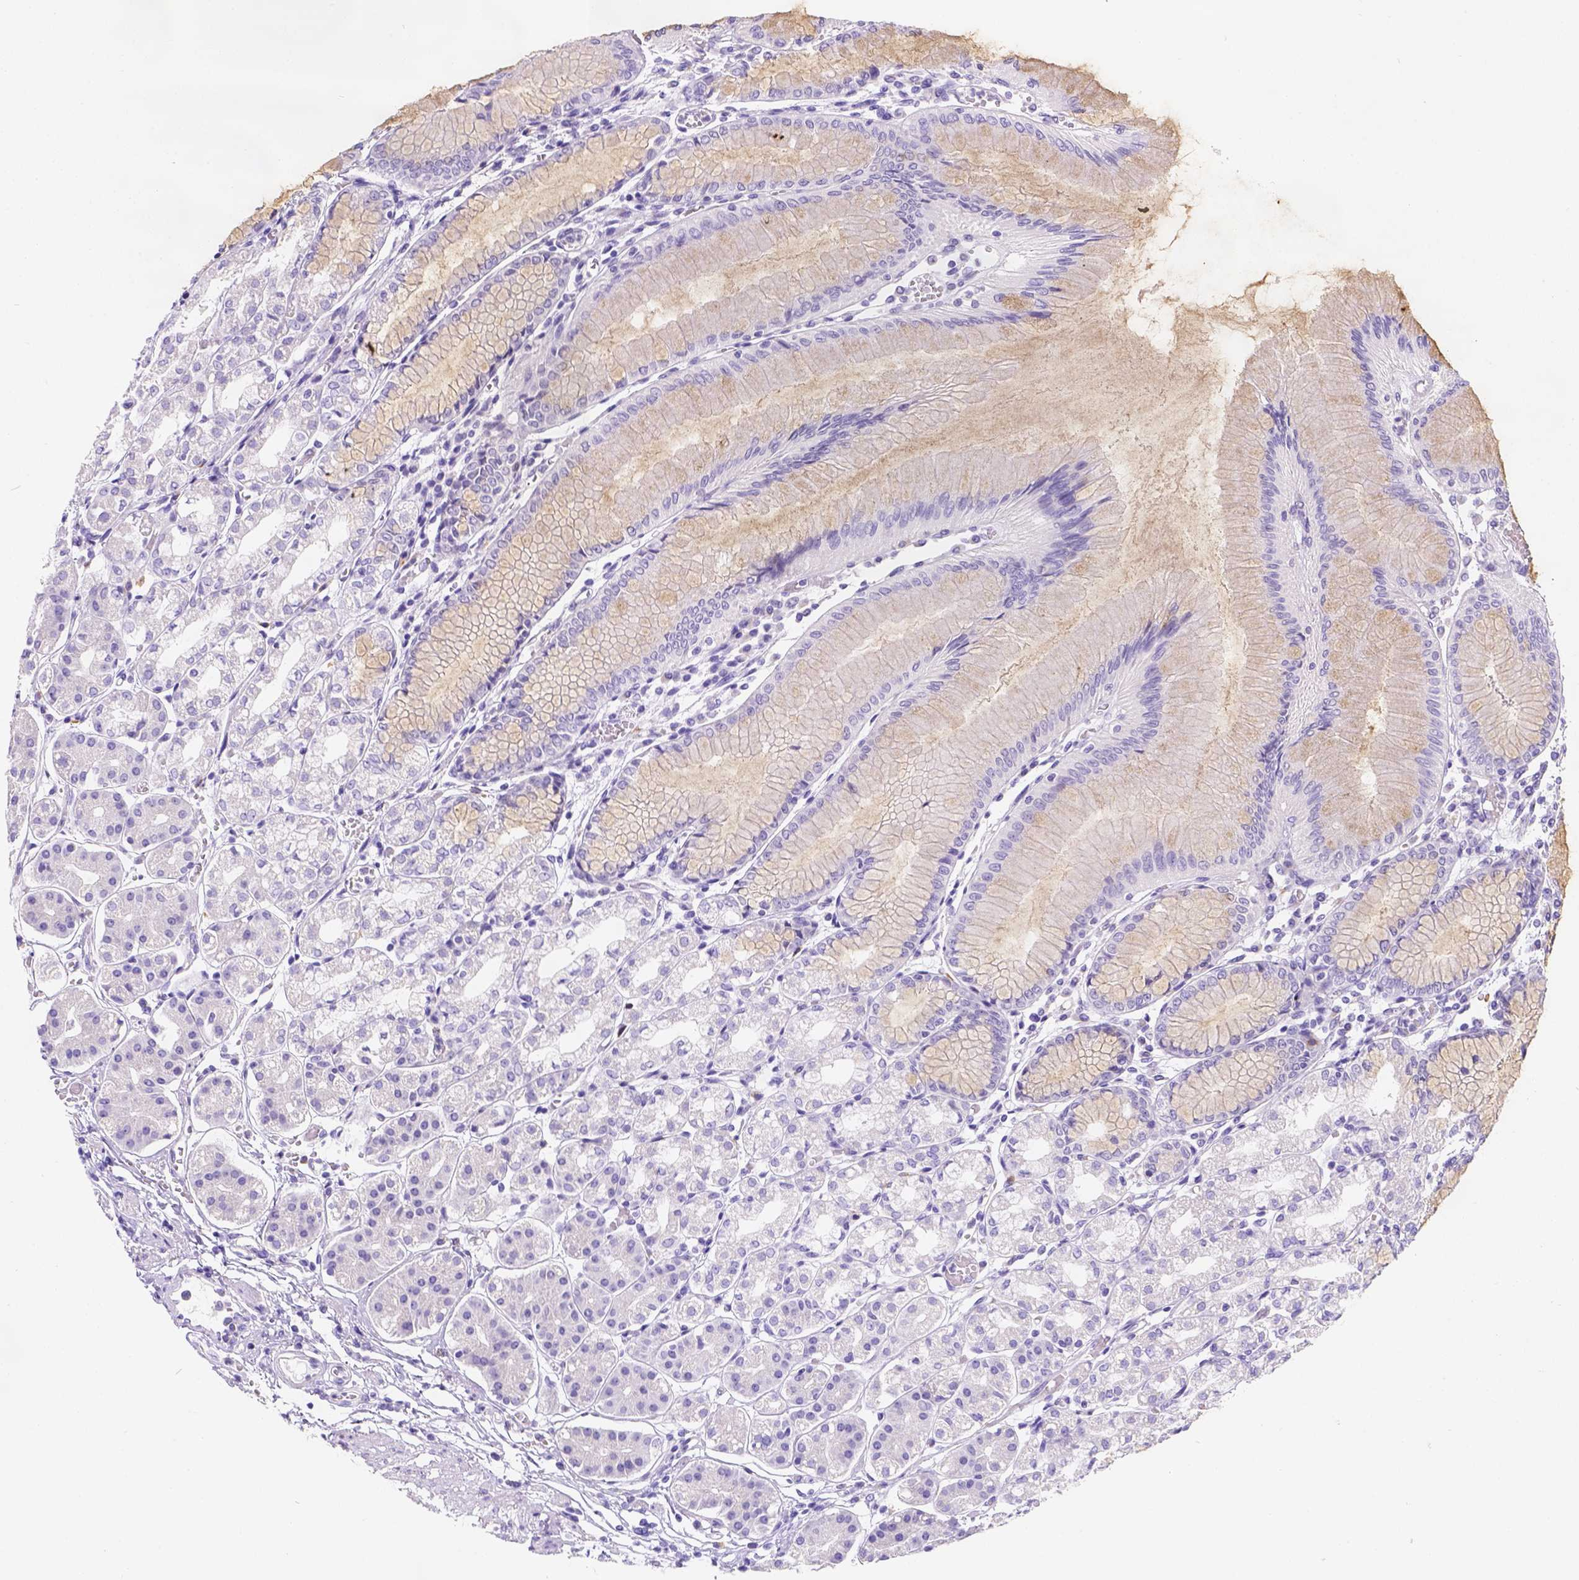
{"staining": {"intensity": "weak", "quantity": "25%-75%", "location": "cytoplasmic/membranous"}, "tissue": "stomach", "cell_type": "Glandular cells", "image_type": "normal", "snomed": [{"axis": "morphology", "description": "Normal tissue, NOS"}, {"axis": "topography", "description": "Skeletal muscle"}, {"axis": "topography", "description": "Stomach"}], "caption": "A brown stain shows weak cytoplasmic/membranous positivity of a protein in glandular cells of unremarkable stomach. The protein of interest is shown in brown color, while the nuclei are stained blue.", "gene": "PHF7", "patient": {"sex": "female", "age": 57}}